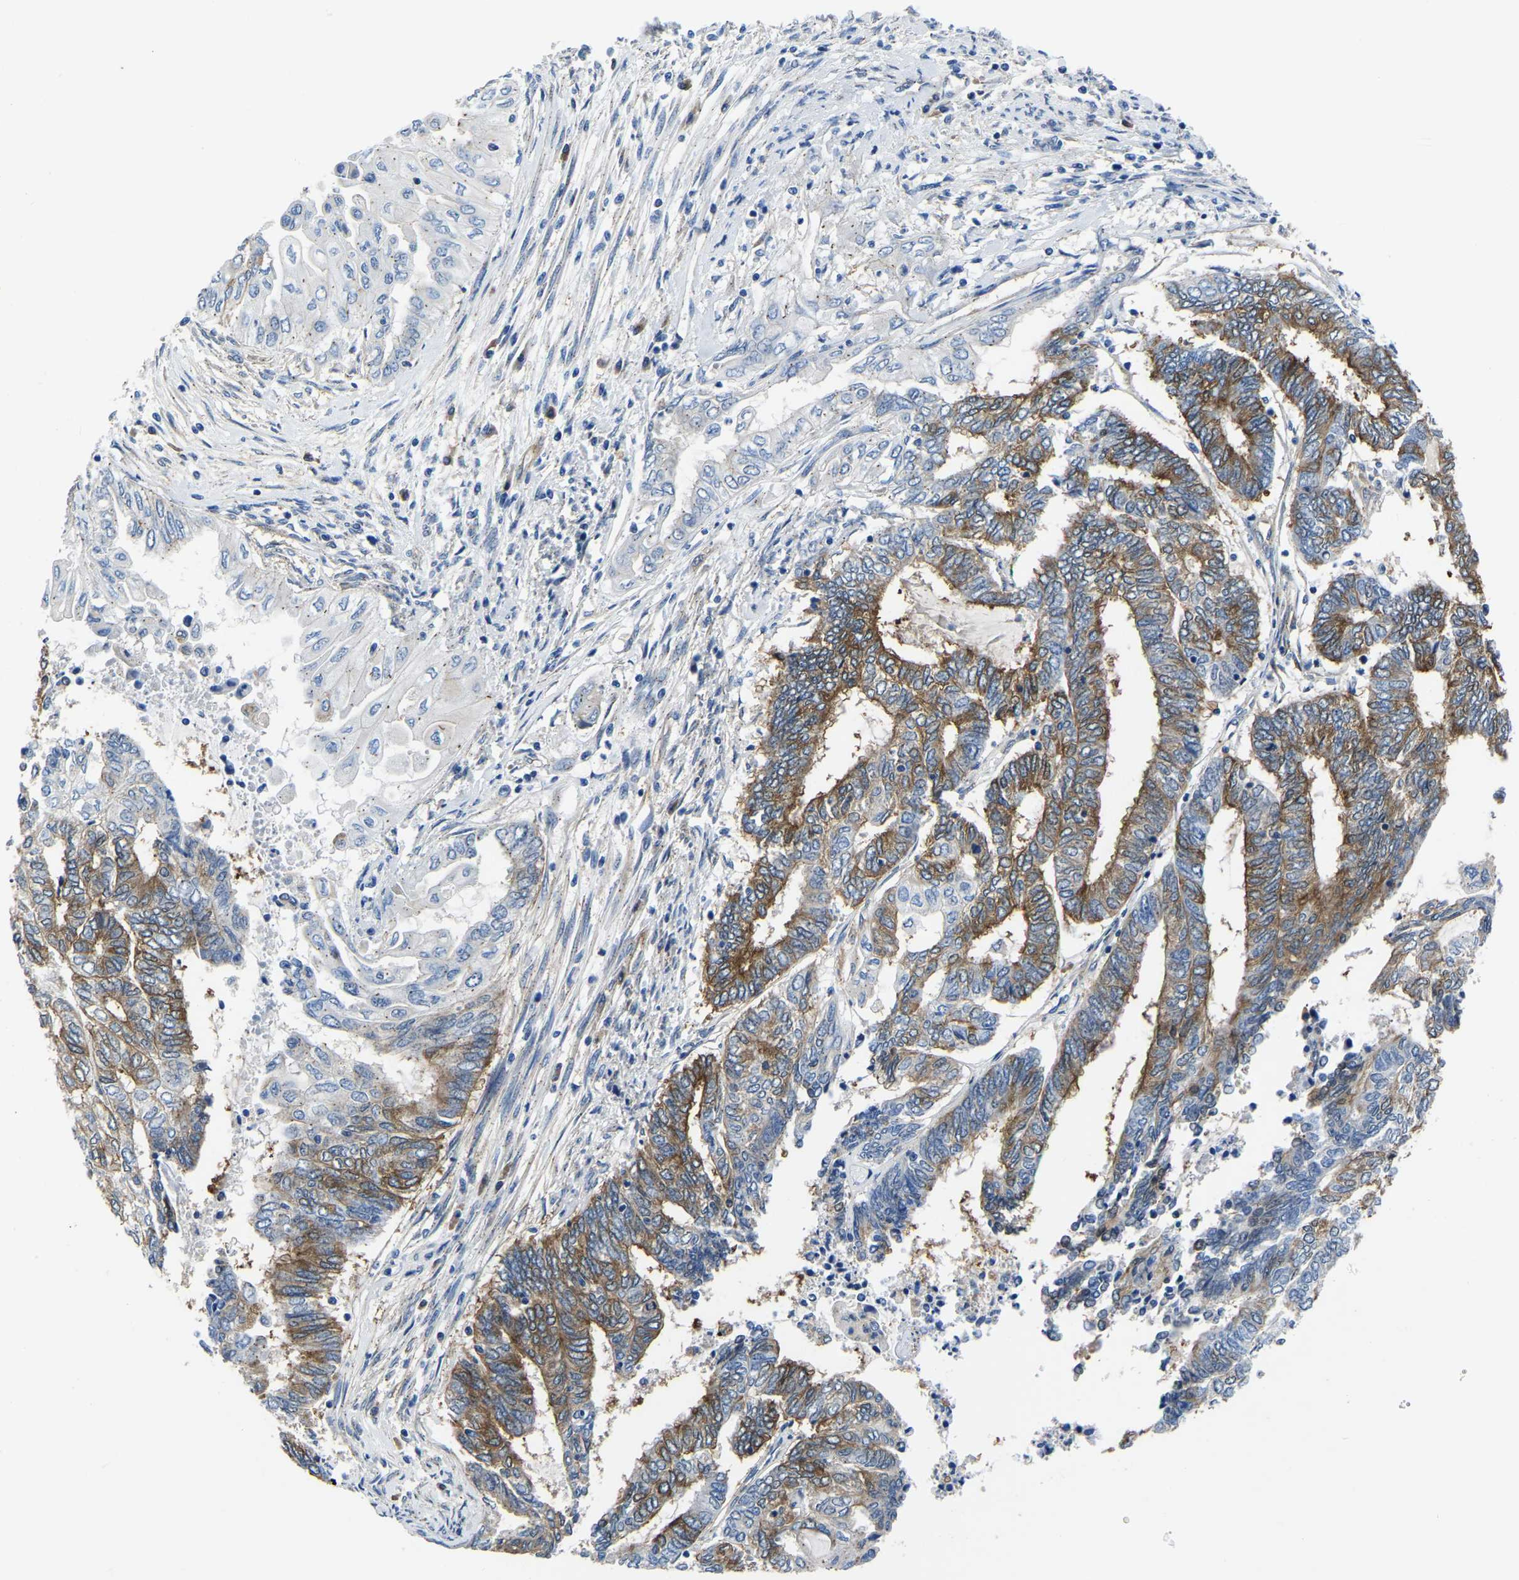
{"staining": {"intensity": "moderate", "quantity": ">75%", "location": "cytoplasmic/membranous"}, "tissue": "endometrial cancer", "cell_type": "Tumor cells", "image_type": "cancer", "snomed": [{"axis": "morphology", "description": "Adenocarcinoma, NOS"}, {"axis": "topography", "description": "Uterus"}, {"axis": "topography", "description": "Endometrium"}], "caption": "Immunohistochemistry (IHC) of endometrial adenocarcinoma exhibits medium levels of moderate cytoplasmic/membranous expression in approximately >75% of tumor cells.", "gene": "TFG", "patient": {"sex": "female", "age": 70}}